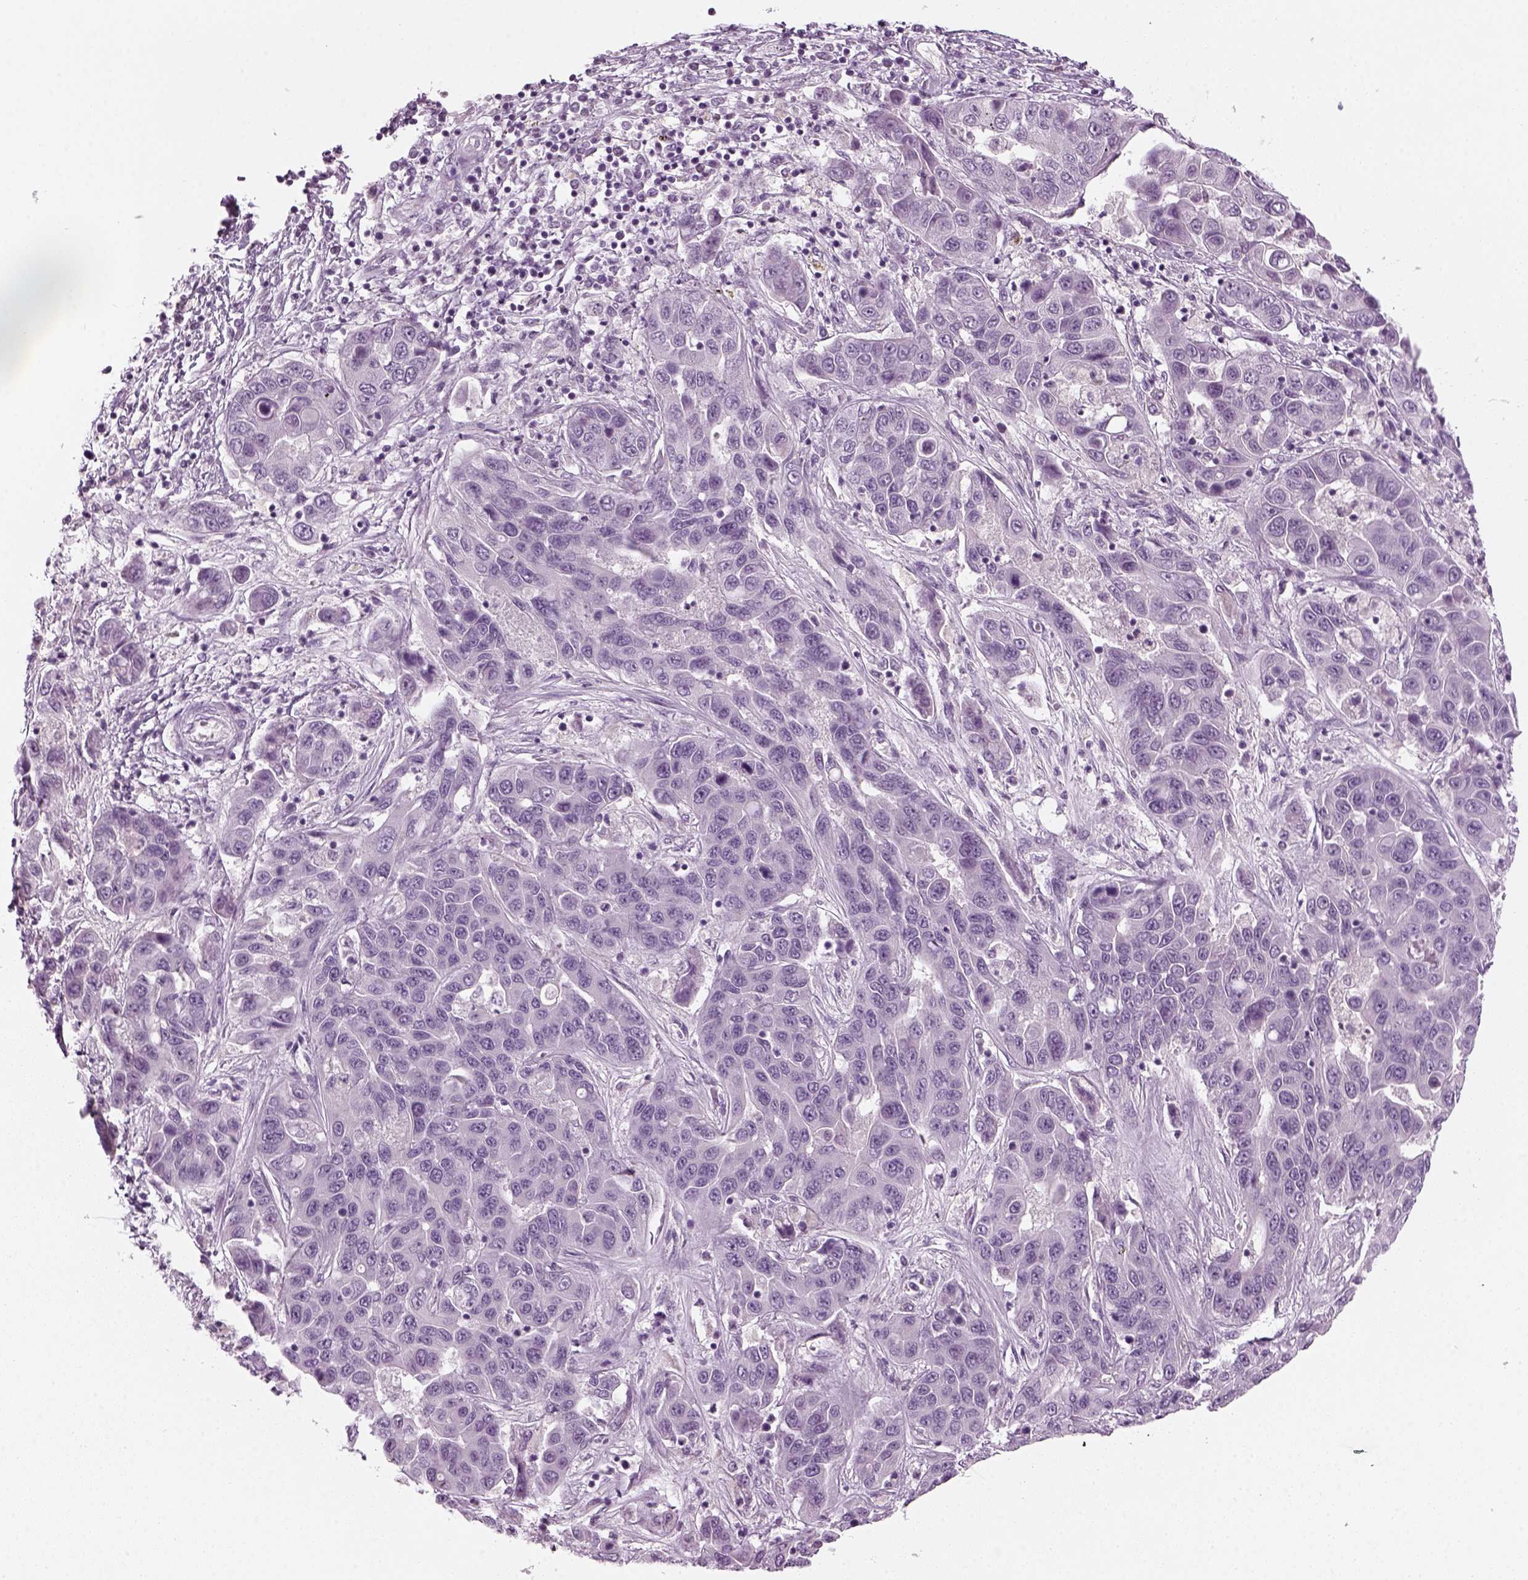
{"staining": {"intensity": "negative", "quantity": "none", "location": "none"}, "tissue": "liver cancer", "cell_type": "Tumor cells", "image_type": "cancer", "snomed": [{"axis": "morphology", "description": "Cholangiocarcinoma"}, {"axis": "topography", "description": "Liver"}], "caption": "Cholangiocarcinoma (liver) was stained to show a protein in brown. There is no significant expression in tumor cells.", "gene": "KRT75", "patient": {"sex": "female", "age": 52}}